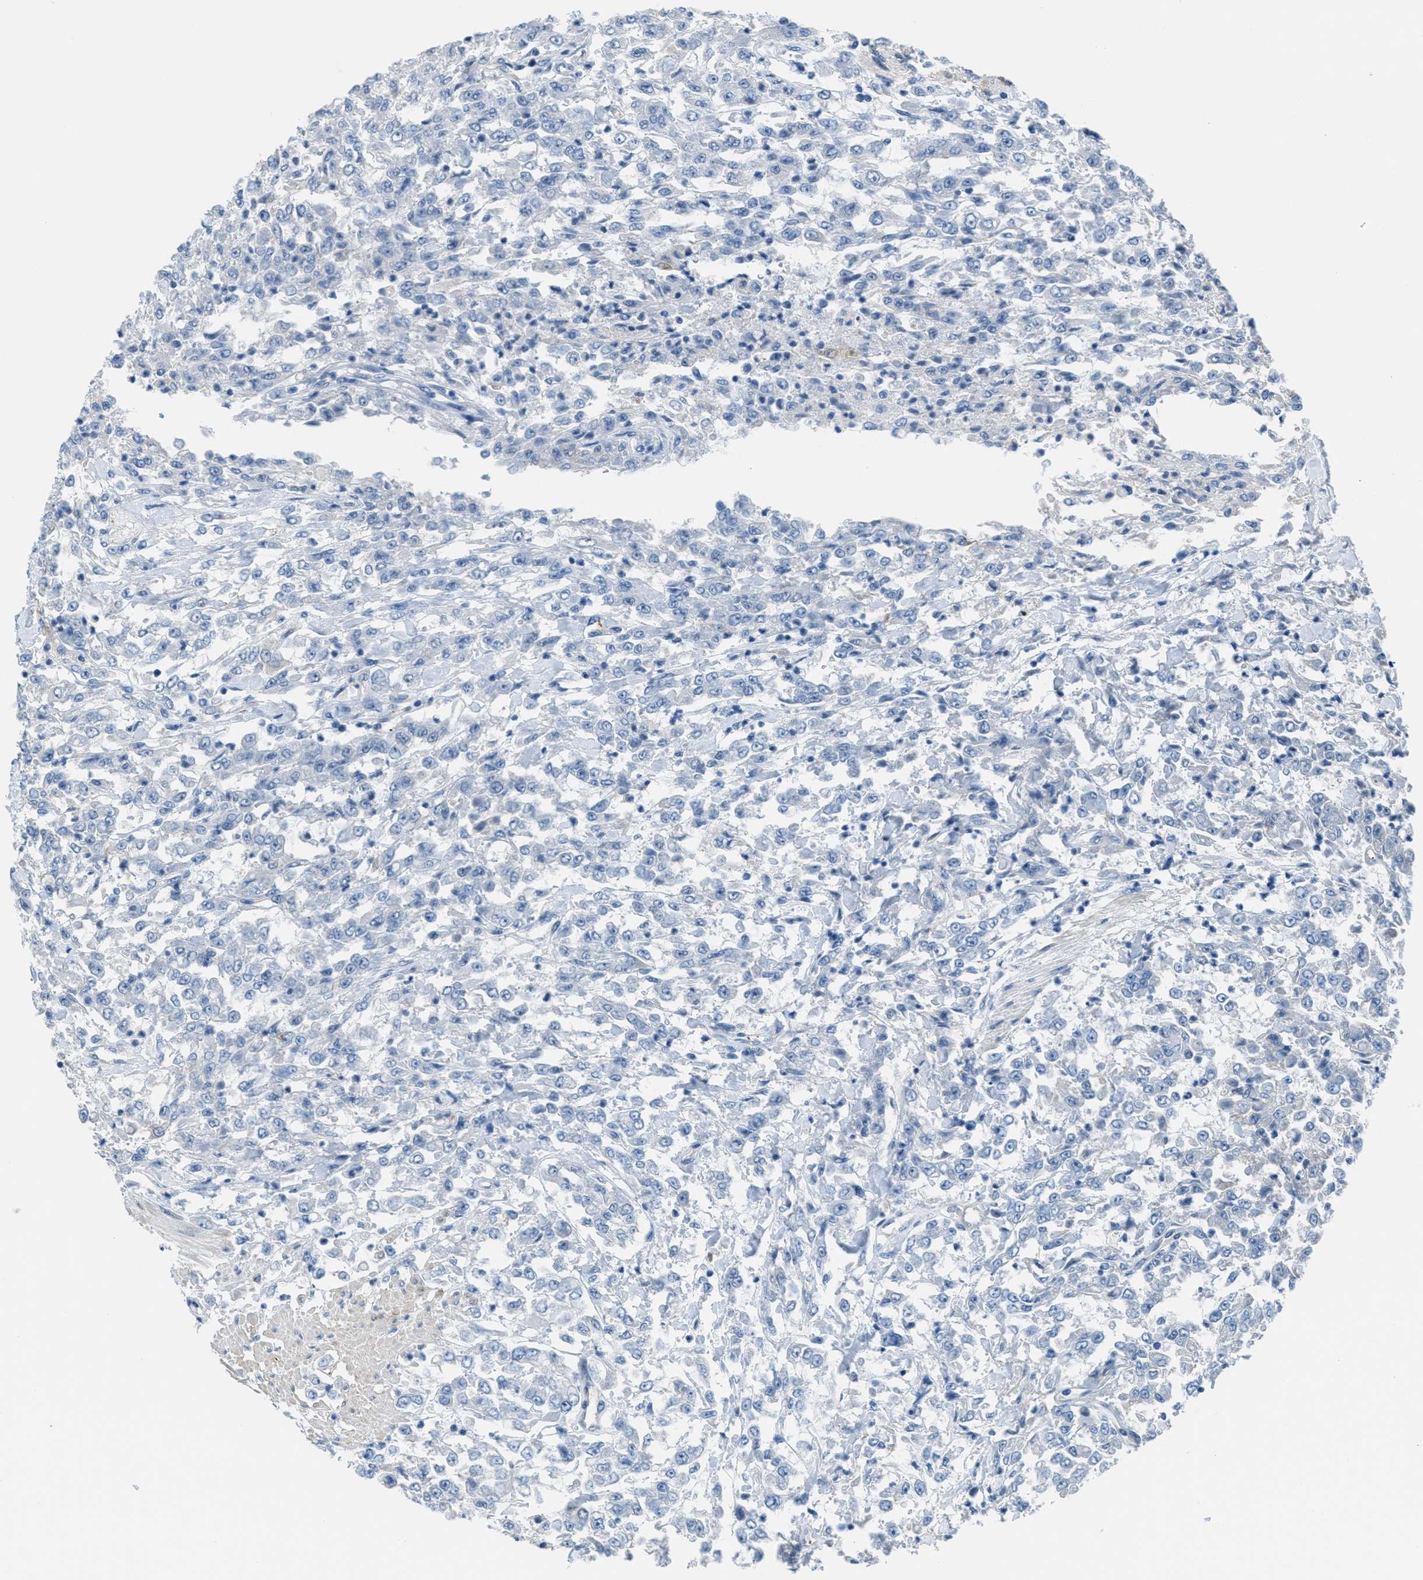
{"staining": {"intensity": "negative", "quantity": "none", "location": "none"}, "tissue": "urothelial cancer", "cell_type": "Tumor cells", "image_type": "cancer", "snomed": [{"axis": "morphology", "description": "Urothelial carcinoma, High grade"}, {"axis": "topography", "description": "Urinary bladder"}], "caption": "Immunohistochemistry histopathology image of neoplastic tissue: urothelial cancer stained with DAB exhibits no significant protein positivity in tumor cells.", "gene": "MAPRE2", "patient": {"sex": "male", "age": 46}}